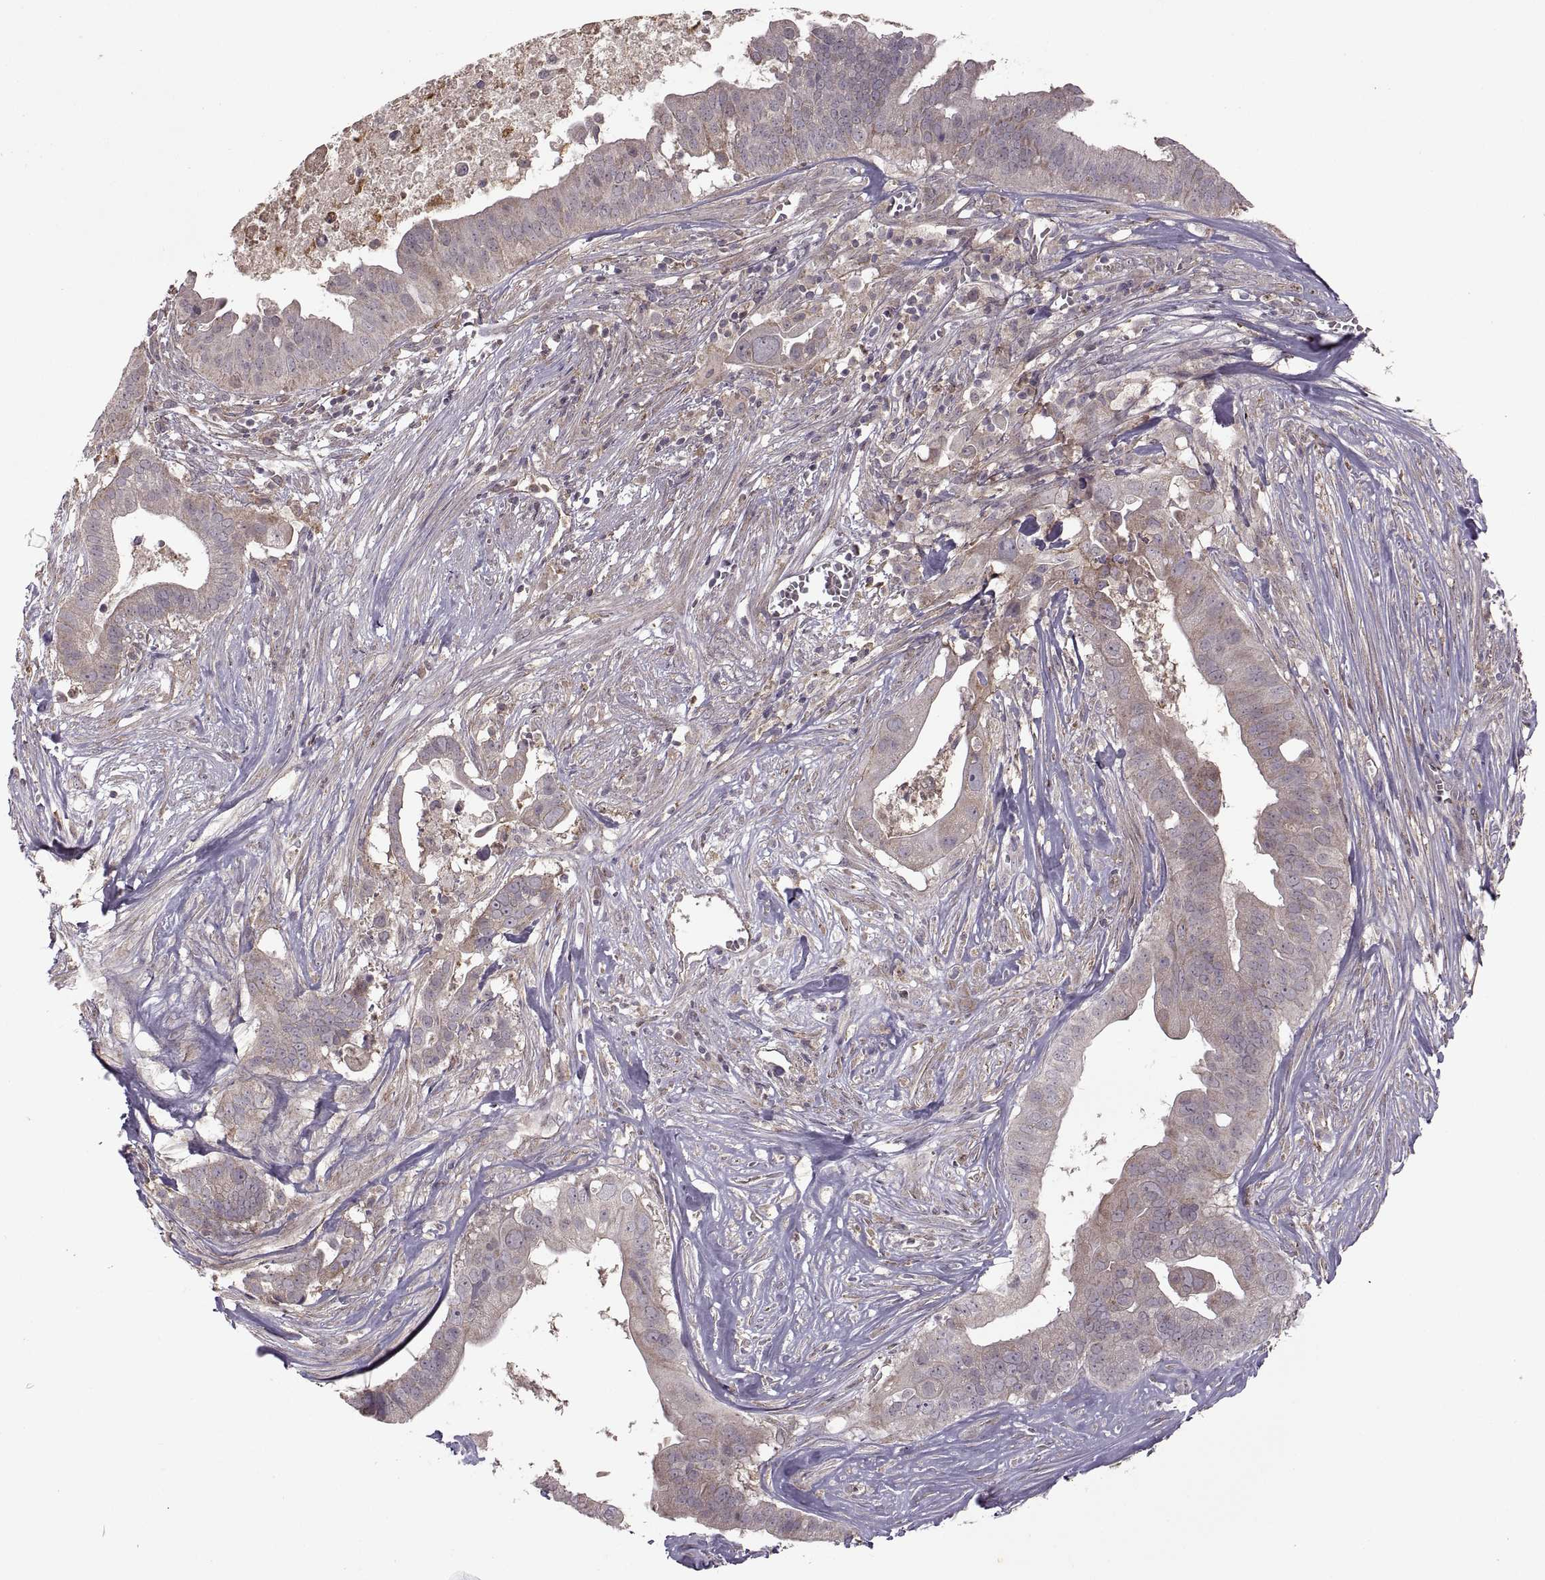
{"staining": {"intensity": "weak", "quantity": "<25%", "location": "cytoplasmic/membranous"}, "tissue": "pancreatic cancer", "cell_type": "Tumor cells", "image_type": "cancer", "snomed": [{"axis": "morphology", "description": "Adenocarcinoma, NOS"}, {"axis": "topography", "description": "Pancreas"}], "caption": "Protein analysis of pancreatic cancer (adenocarcinoma) exhibits no significant expression in tumor cells.", "gene": "PIERCE1", "patient": {"sex": "male", "age": 61}}